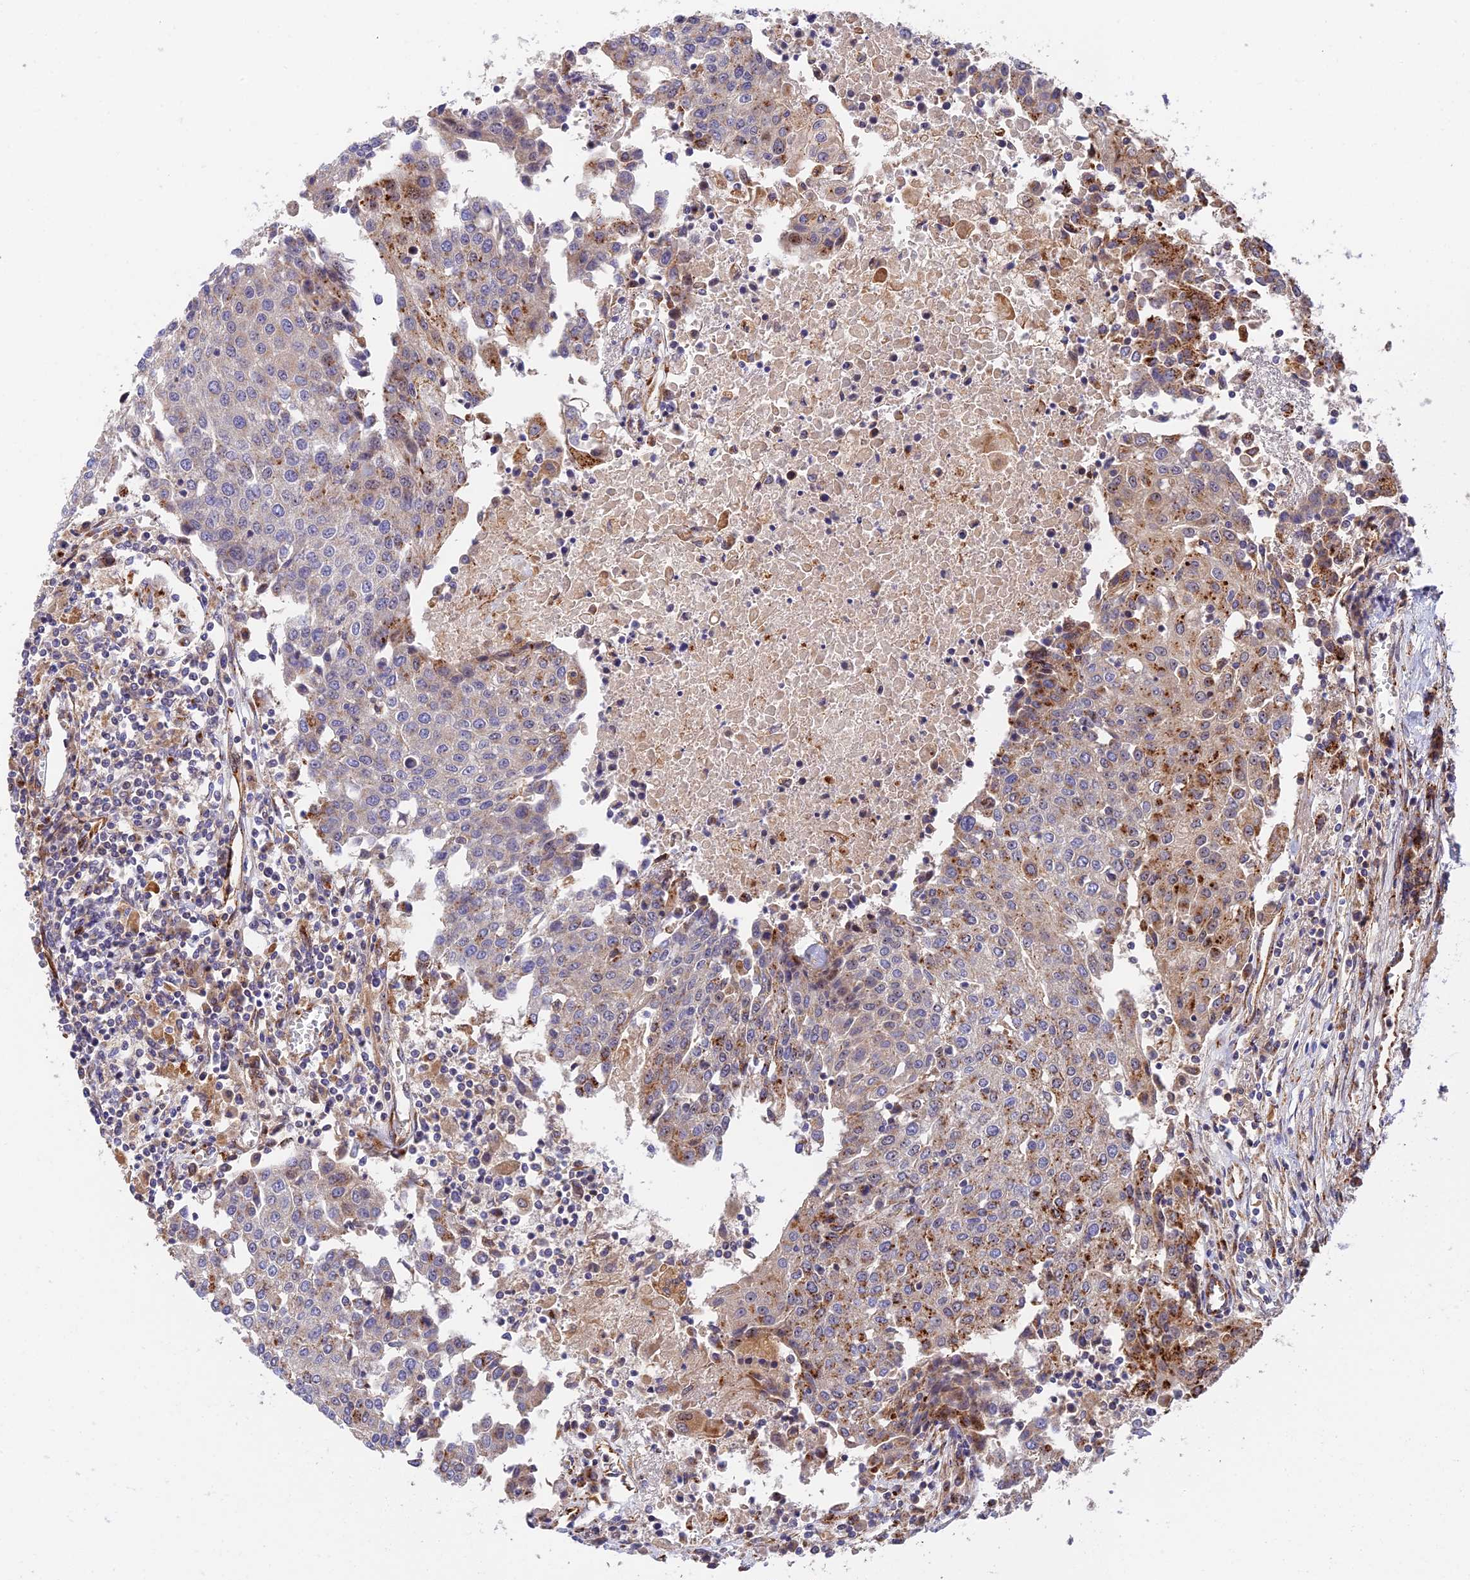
{"staining": {"intensity": "moderate", "quantity": "25%-75%", "location": "cytoplasmic/membranous"}, "tissue": "urothelial cancer", "cell_type": "Tumor cells", "image_type": "cancer", "snomed": [{"axis": "morphology", "description": "Urothelial carcinoma, High grade"}, {"axis": "topography", "description": "Urinary bladder"}], "caption": "Urothelial carcinoma (high-grade) was stained to show a protein in brown. There is medium levels of moderate cytoplasmic/membranous positivity in about 25%-75% of tumor cells.", "gene": "PPP2R3C", "patient": {"sex": "female", "age": 85}}